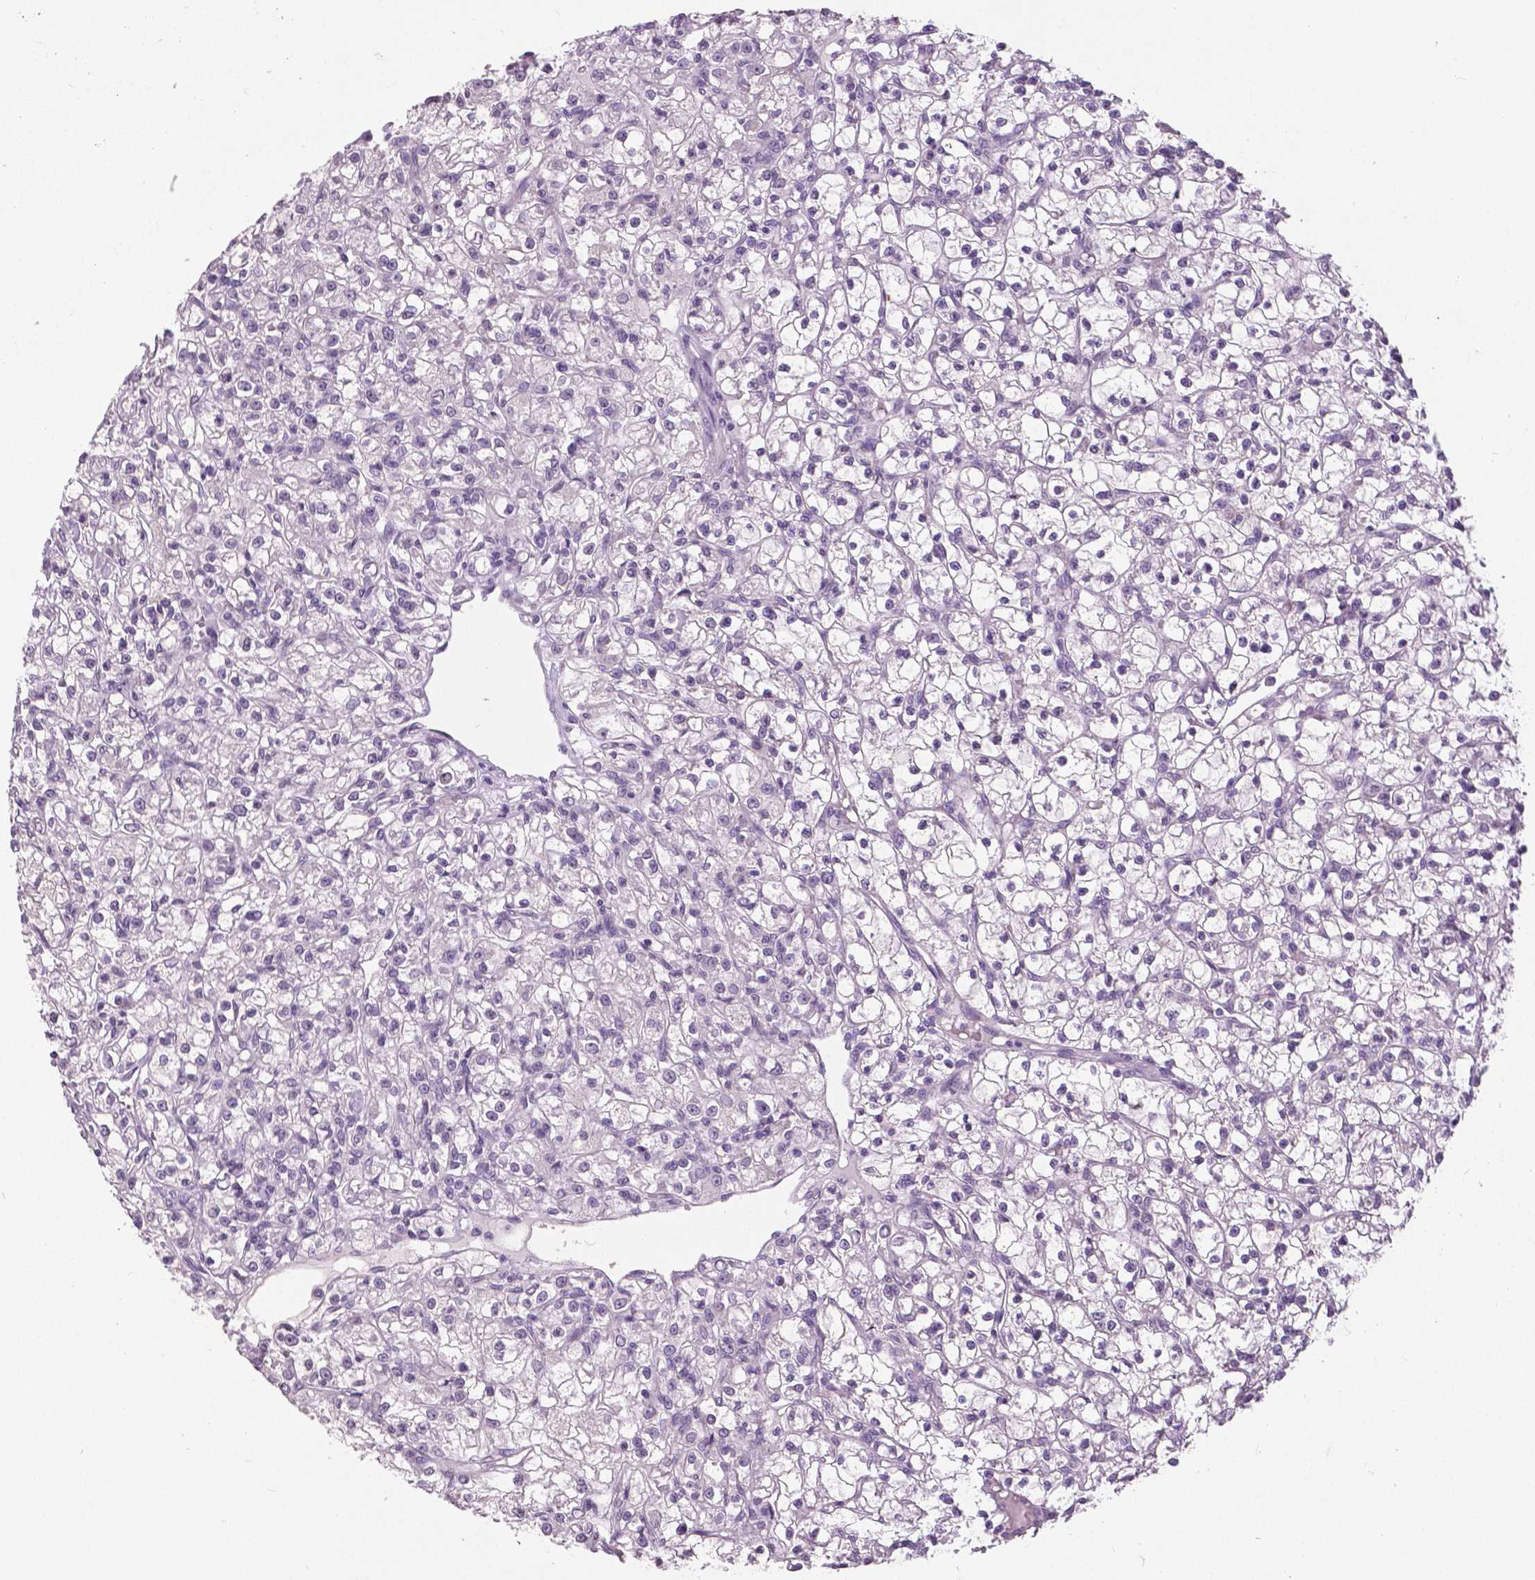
{"staining": {"intensity": "negative", "quantity": "none", "location": "none"}, "tissue": "renal cancer", "cell_type": "Tumor cells", "image_type": "cancer", "snomed": [{"axis": "morphology", "description": "Adenocarcinoma, NOS"}, {"axis": "topography", "description": "Kidney"}], "caption": "Renal cancer stained for a protein using immunohistochemistry (IHC) displays no staining tumor cells.", "gene": "GRIN2A", "patient": {"sex": "female", "age": 59}}